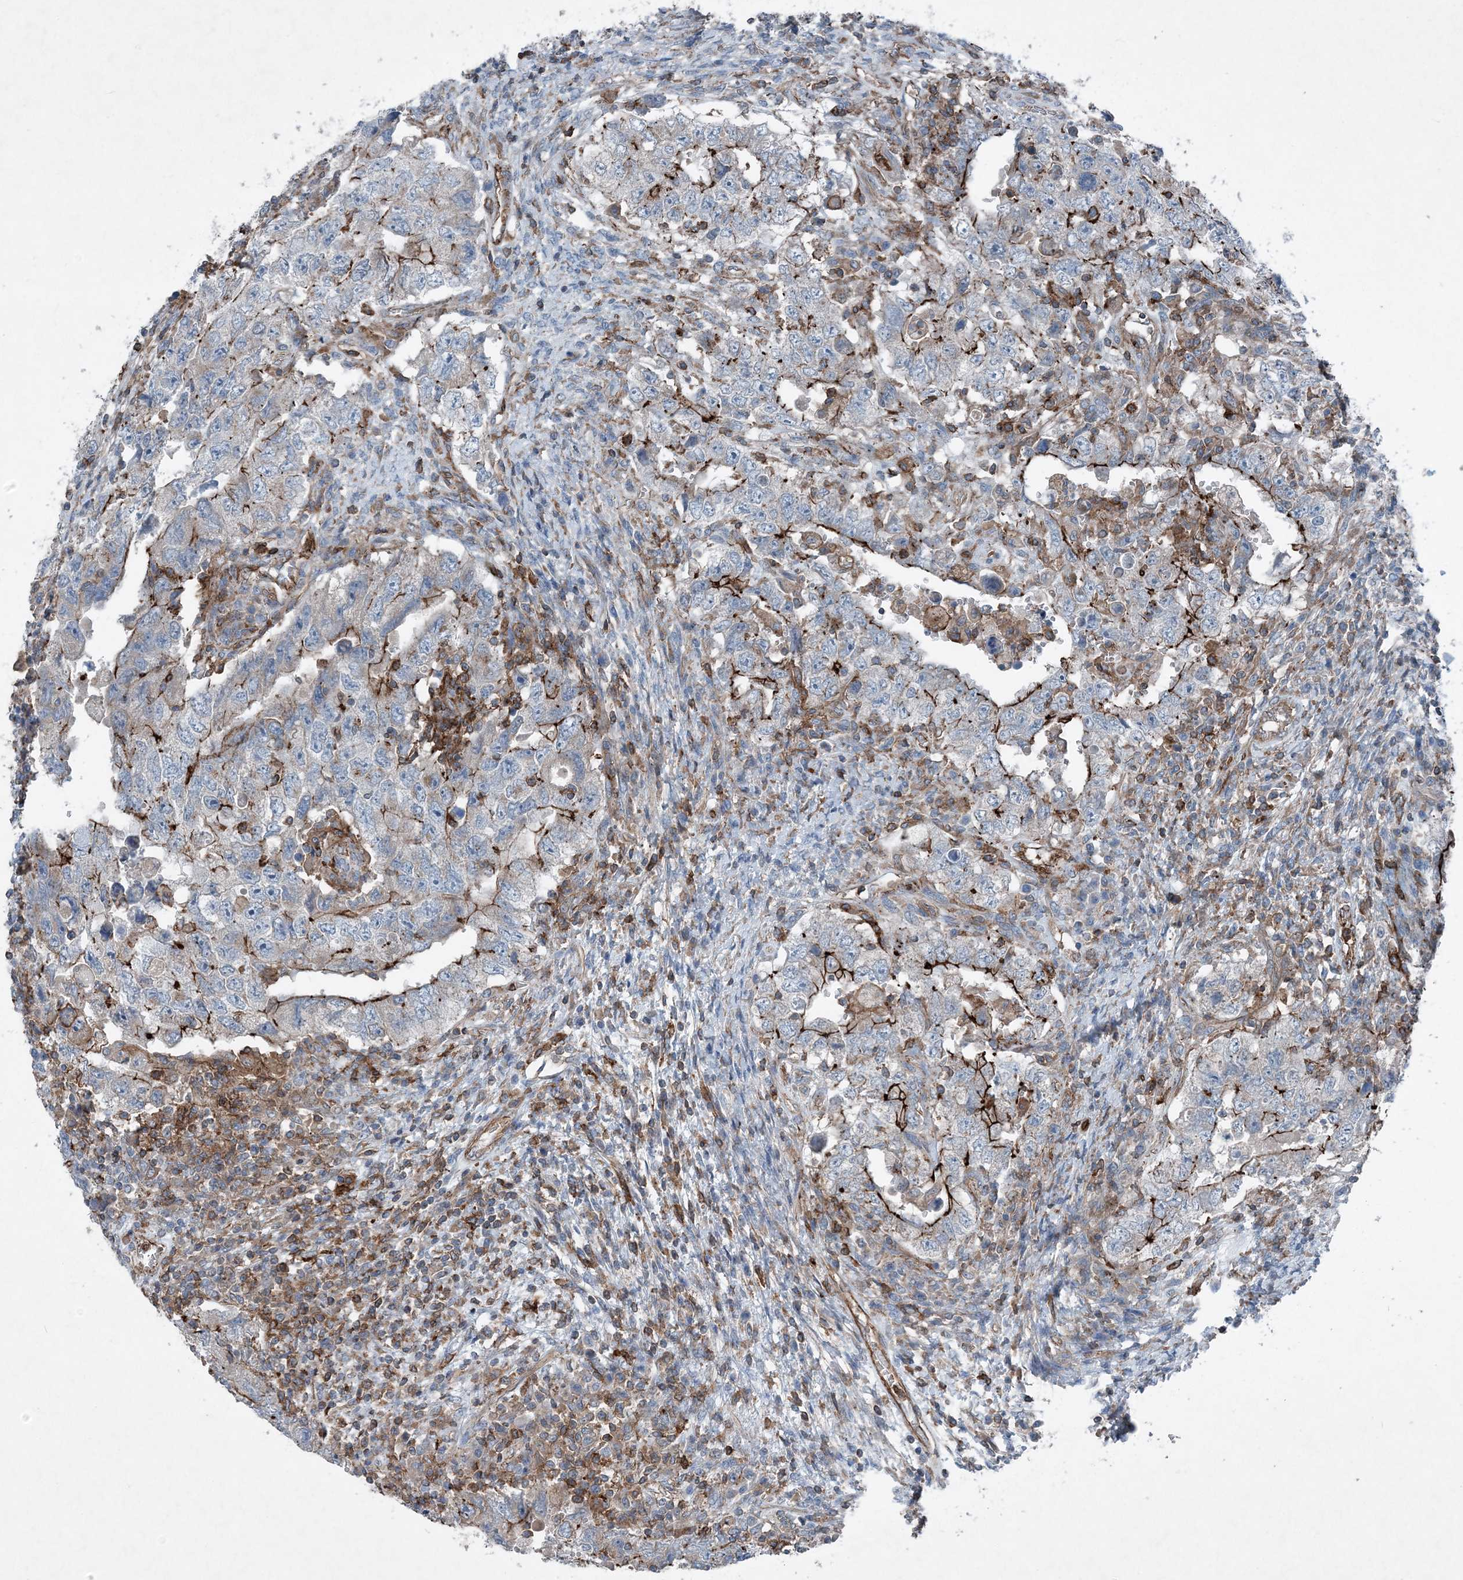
{"staining": {"intensity": "strong", "quantity": "25%-75%", "location": "cytoplasmic/membranous"}, "tissue": "testis cancer", "cell_type": "Tumor cells", "image_type": "cancer", "snomed": [{"axis": "morphology", "description": "Carcinoma, Embryonal, NOS"}, {"axis": "topography", "description": "Testis"}], "caption": "Protein expression analysis of testis embryonal carcinoma demonstrates strong cytoplasmic/membranous staining in approximately 25%-75% of tumor cells.", "gene": "DGUOK", "patient": {"sex": "male", "age": 26}}